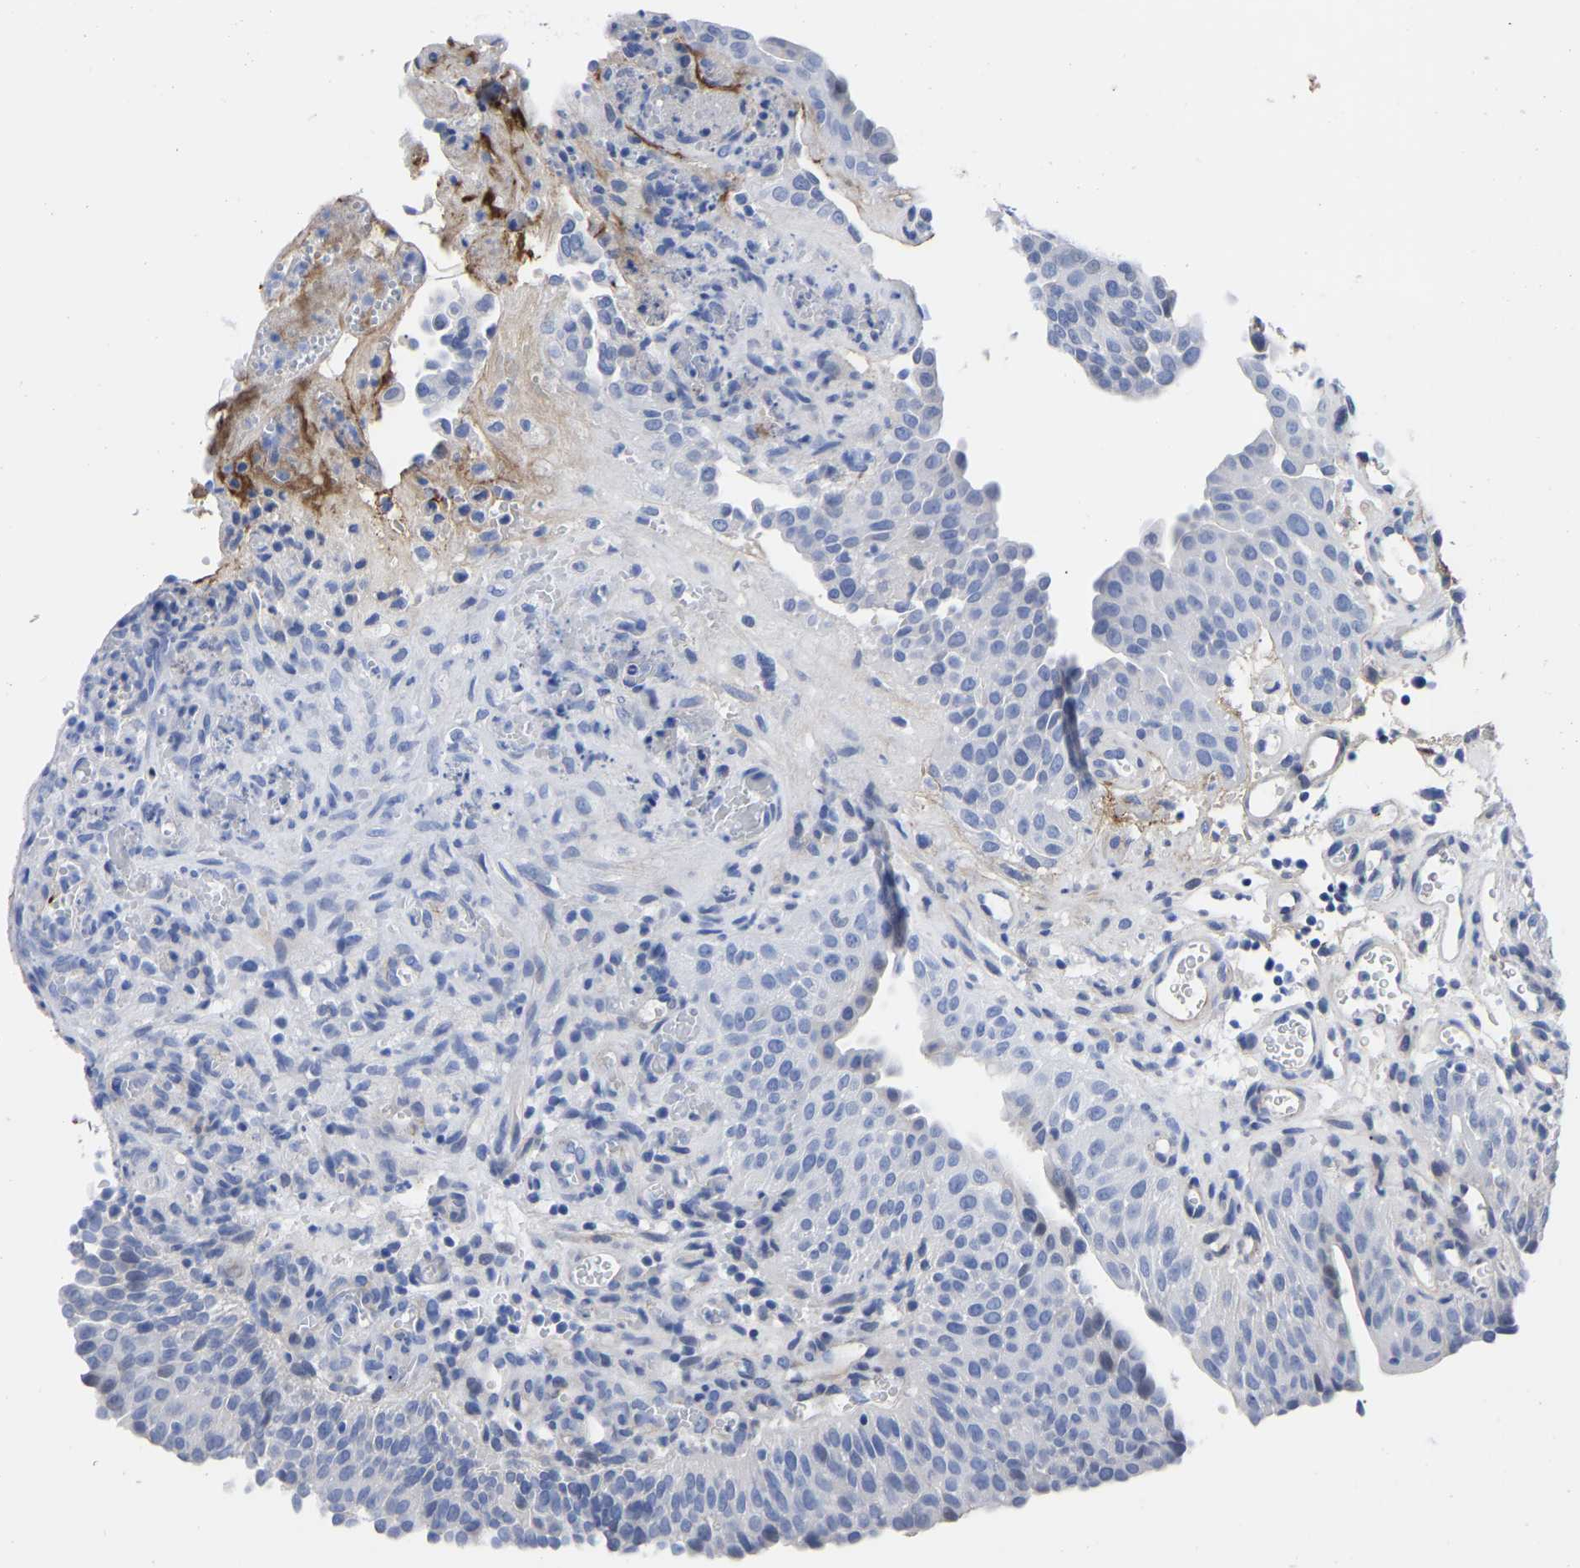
{"staining": {"intensity": "negative", "quantity": "none", "location": "none"}, "tissue": "urothelial cancer", "cell_type": "Tumor cells", "image_type": "cancer", "snomed": [{"axis": "morphology", "description": "Urothelial carcinoma, Low grade"}, {"axis": "morphology", "description": "Urothelial carcinoma, High grade"}, {"axis": "topography", "description": "Urinary bladder"}], "caption": "IHC of high-grade urothelial carcinoma exhibits no staining in tumor cells.", "gene": "GPA33", "patient": {"sex": "male", "age": 35}}